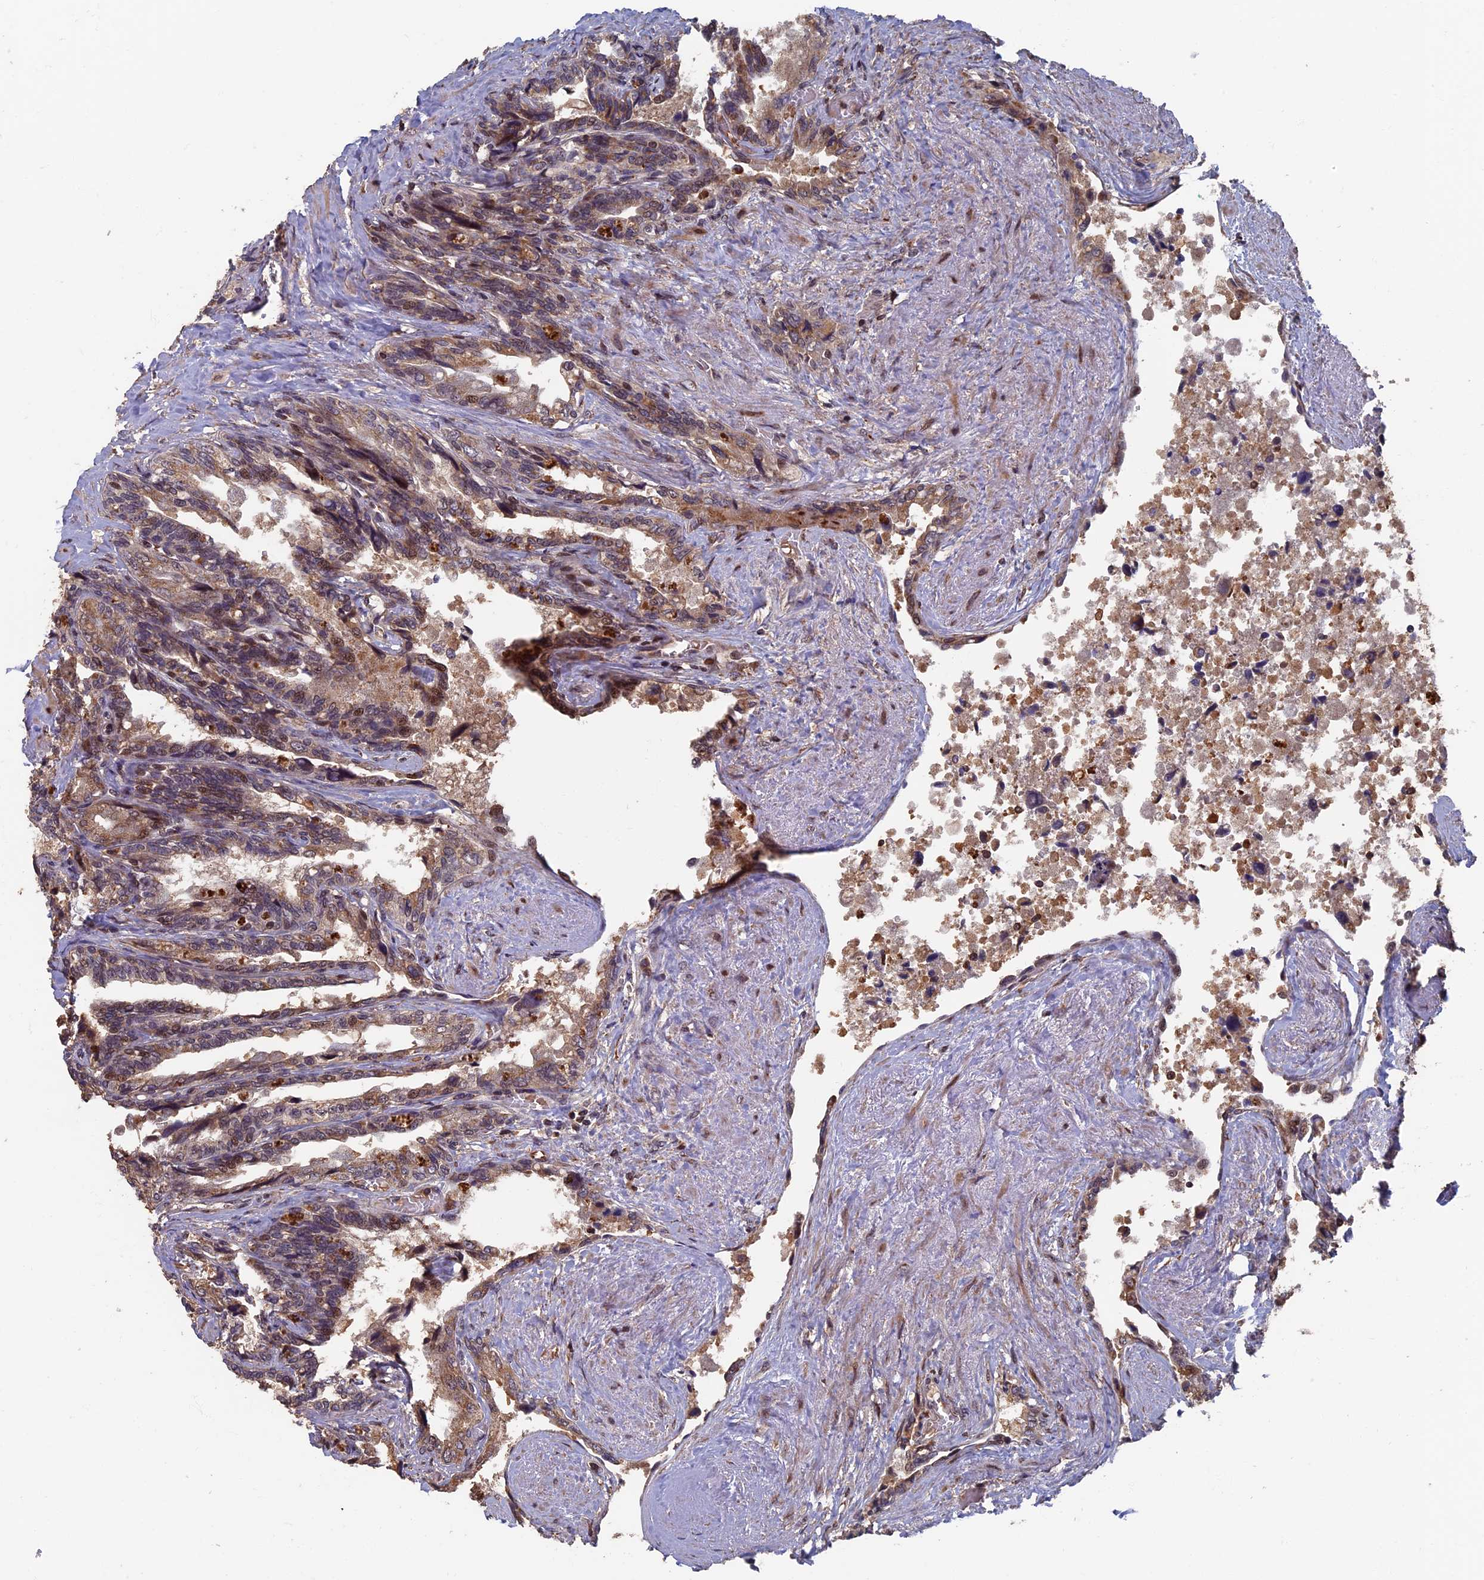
{"staining": {"intensity": "moderate", "quantity": ">75%", "location": "cytoplasmic/membranous"}, "tissue": "seminal vesicle", "cell_type": "Glandular cells", "image_type": "normal", "snomed": [{"axis": "morphology", "description": "Normal tissue, NOS"}, {"axis": "topography", "description": "Seminal veicle"}, {"axis": "topography", "description": "Peripheral nerve tissue"}], "caption": "IHC (DAB (3,3'-diaminobenzidine)) staining of unremarkable human seminal vesicle reveals moderate cytoplasmic/membranous protein positivity in about >75% of glandular cells.", "gene": "RASGRF1", "patient": {"sex": "male", "age": 60}}